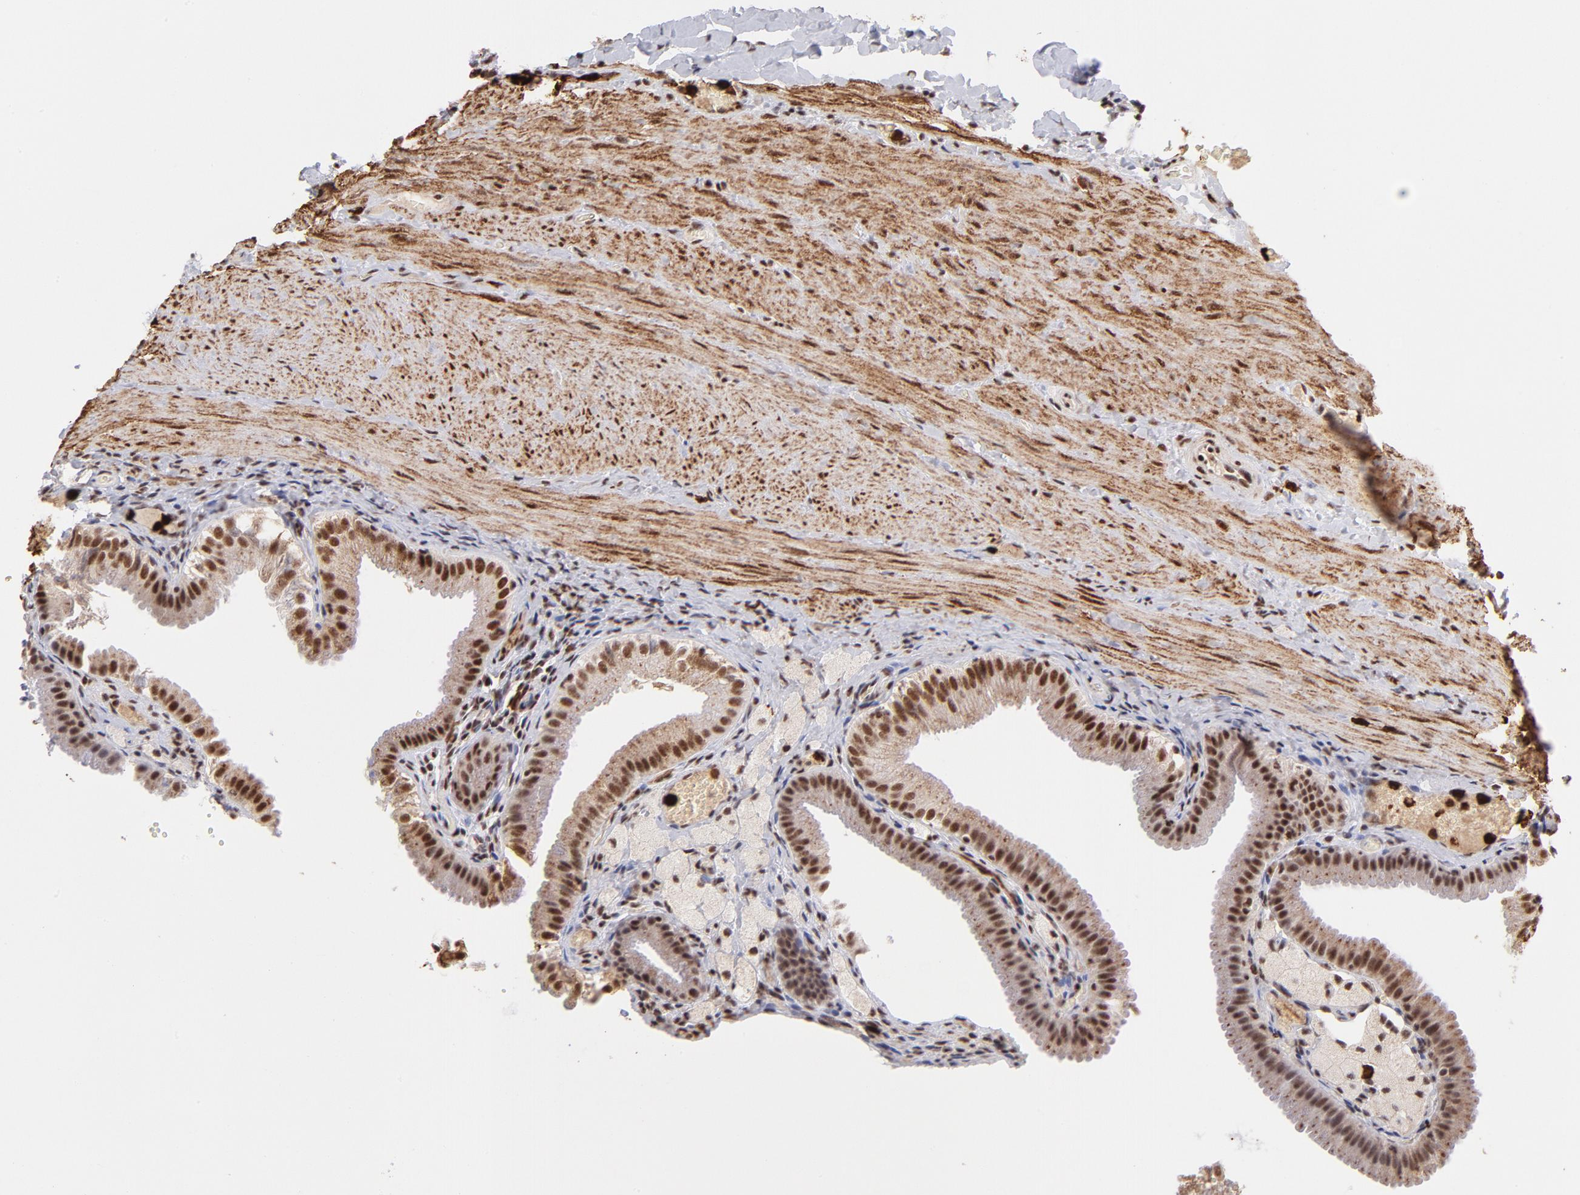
{"staining": {"intensity": "moderate", "quantity": ">75%", "location": "cytoplasmic/membranous,nuclear"}, "tissue": "gallbladder", "cell_type": "Glandular cells", "image_type": "normal", "snomed": [{"axis": "morphology", "description": "Normal tissue, NOS"}, {"axis": "topography", "description": "Gallbladder"}], "caption": "Protein staining shows moderate cytoplasmic/membranous,nuclear expression in about >75% of glandular cells in benign gallbladder.", "gene": "ZFX", "patient": {"sex": "female", "age": 24}}